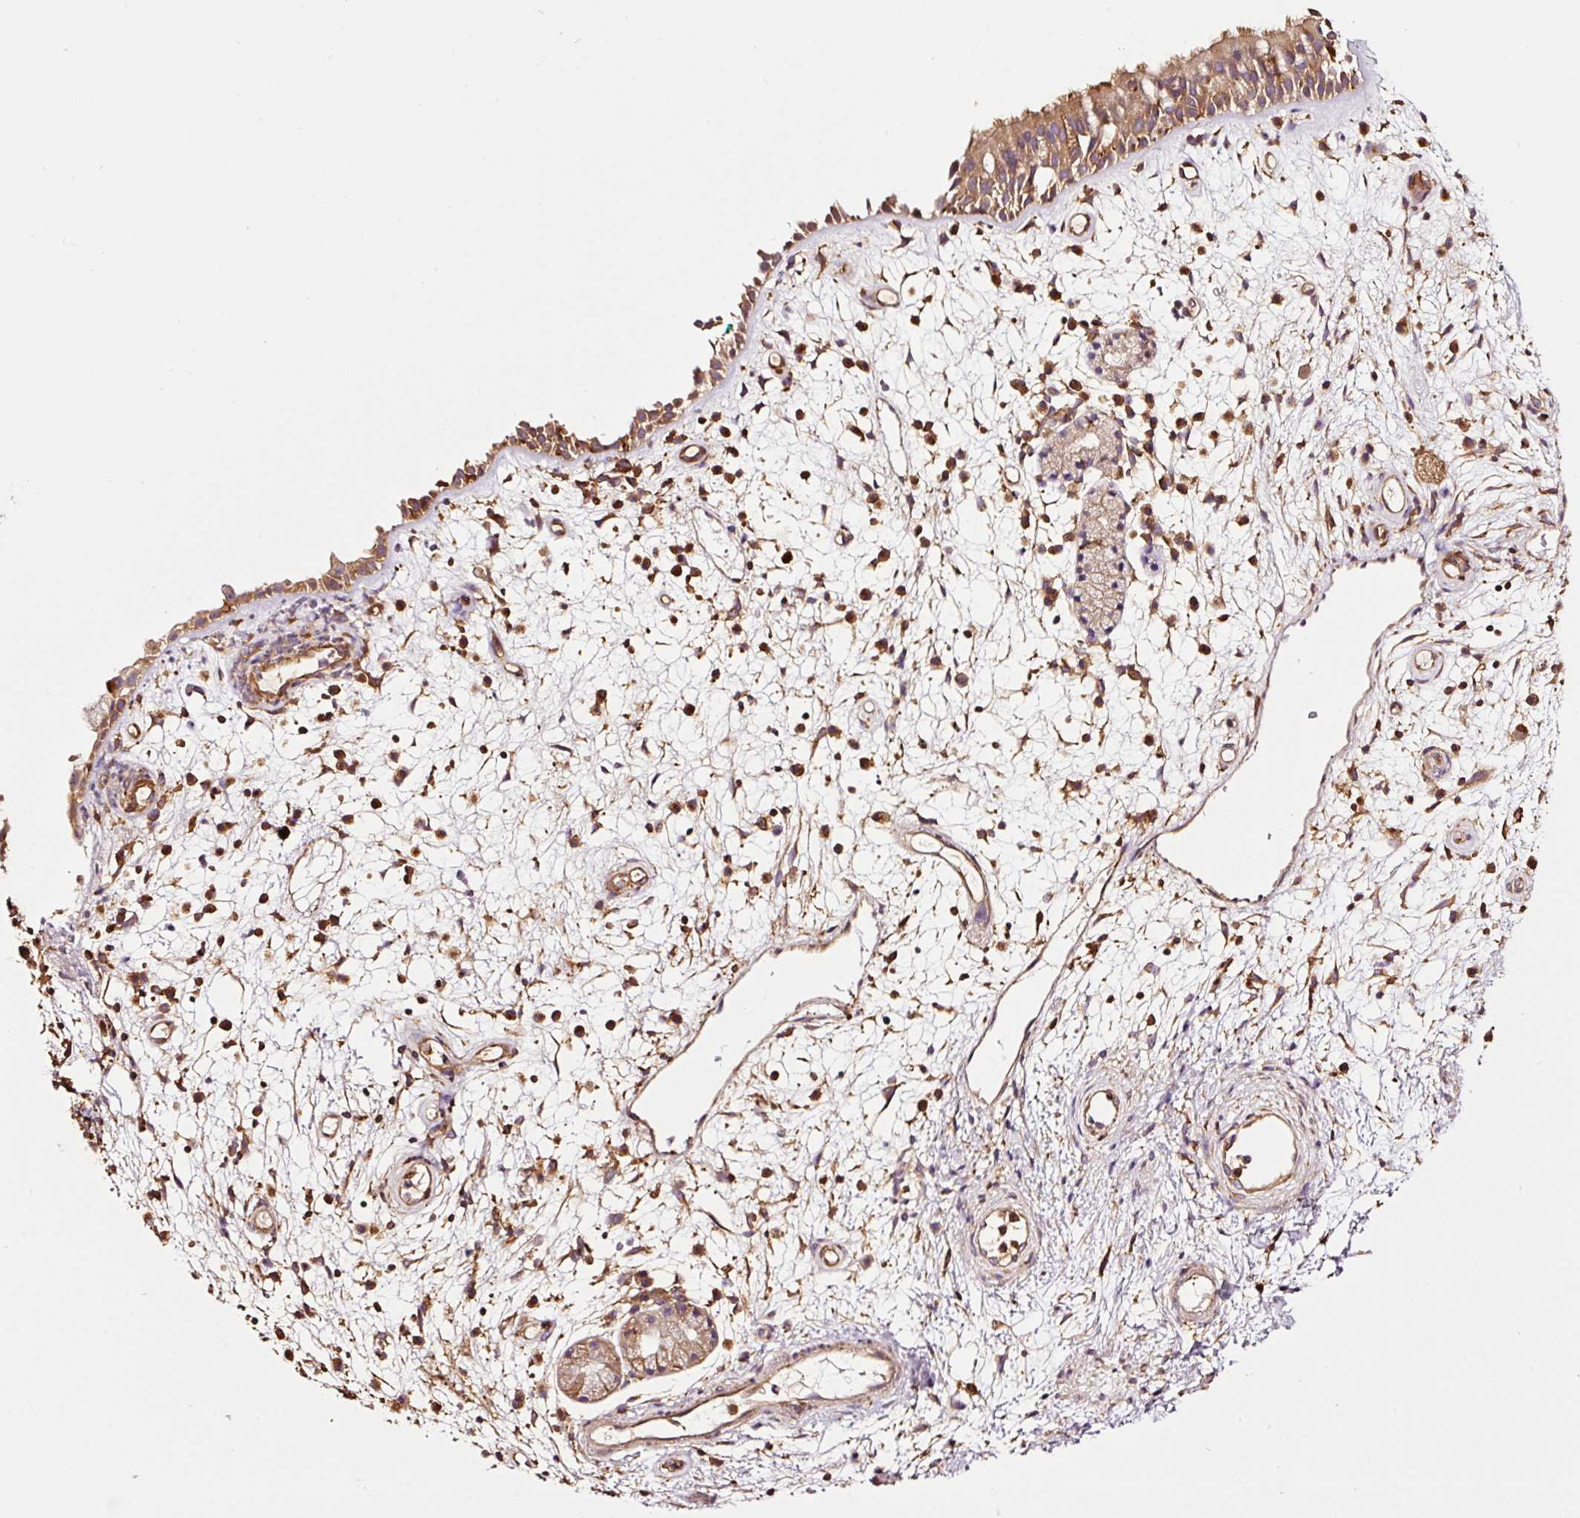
{"staining": {"intensity": "moderate", "quantity": "25%-75%", "location": "cytoplasmic/membranous"}, "tissue": "nasopharynx", "cell_type": "Respiratory epithelial cells", "image_type": "normal", "snomed": [{"axis": "morphology", "description": "Normal tissue, NOS"}, {"axis": "morphology", "description": "Inflammation, NOS"}, {"axis": "topography", "description": "Nasopharynx"}], "caption": "Immunohistochemical staining of unremarkable nasopharynx shows 25%-75% levels of moderate cytoplasmic/membranous protein positivity in about 25%-75% of respiratory epithelial cells.", "gene": "METAP1", "patient": {"sex": "male", "age": 54}}